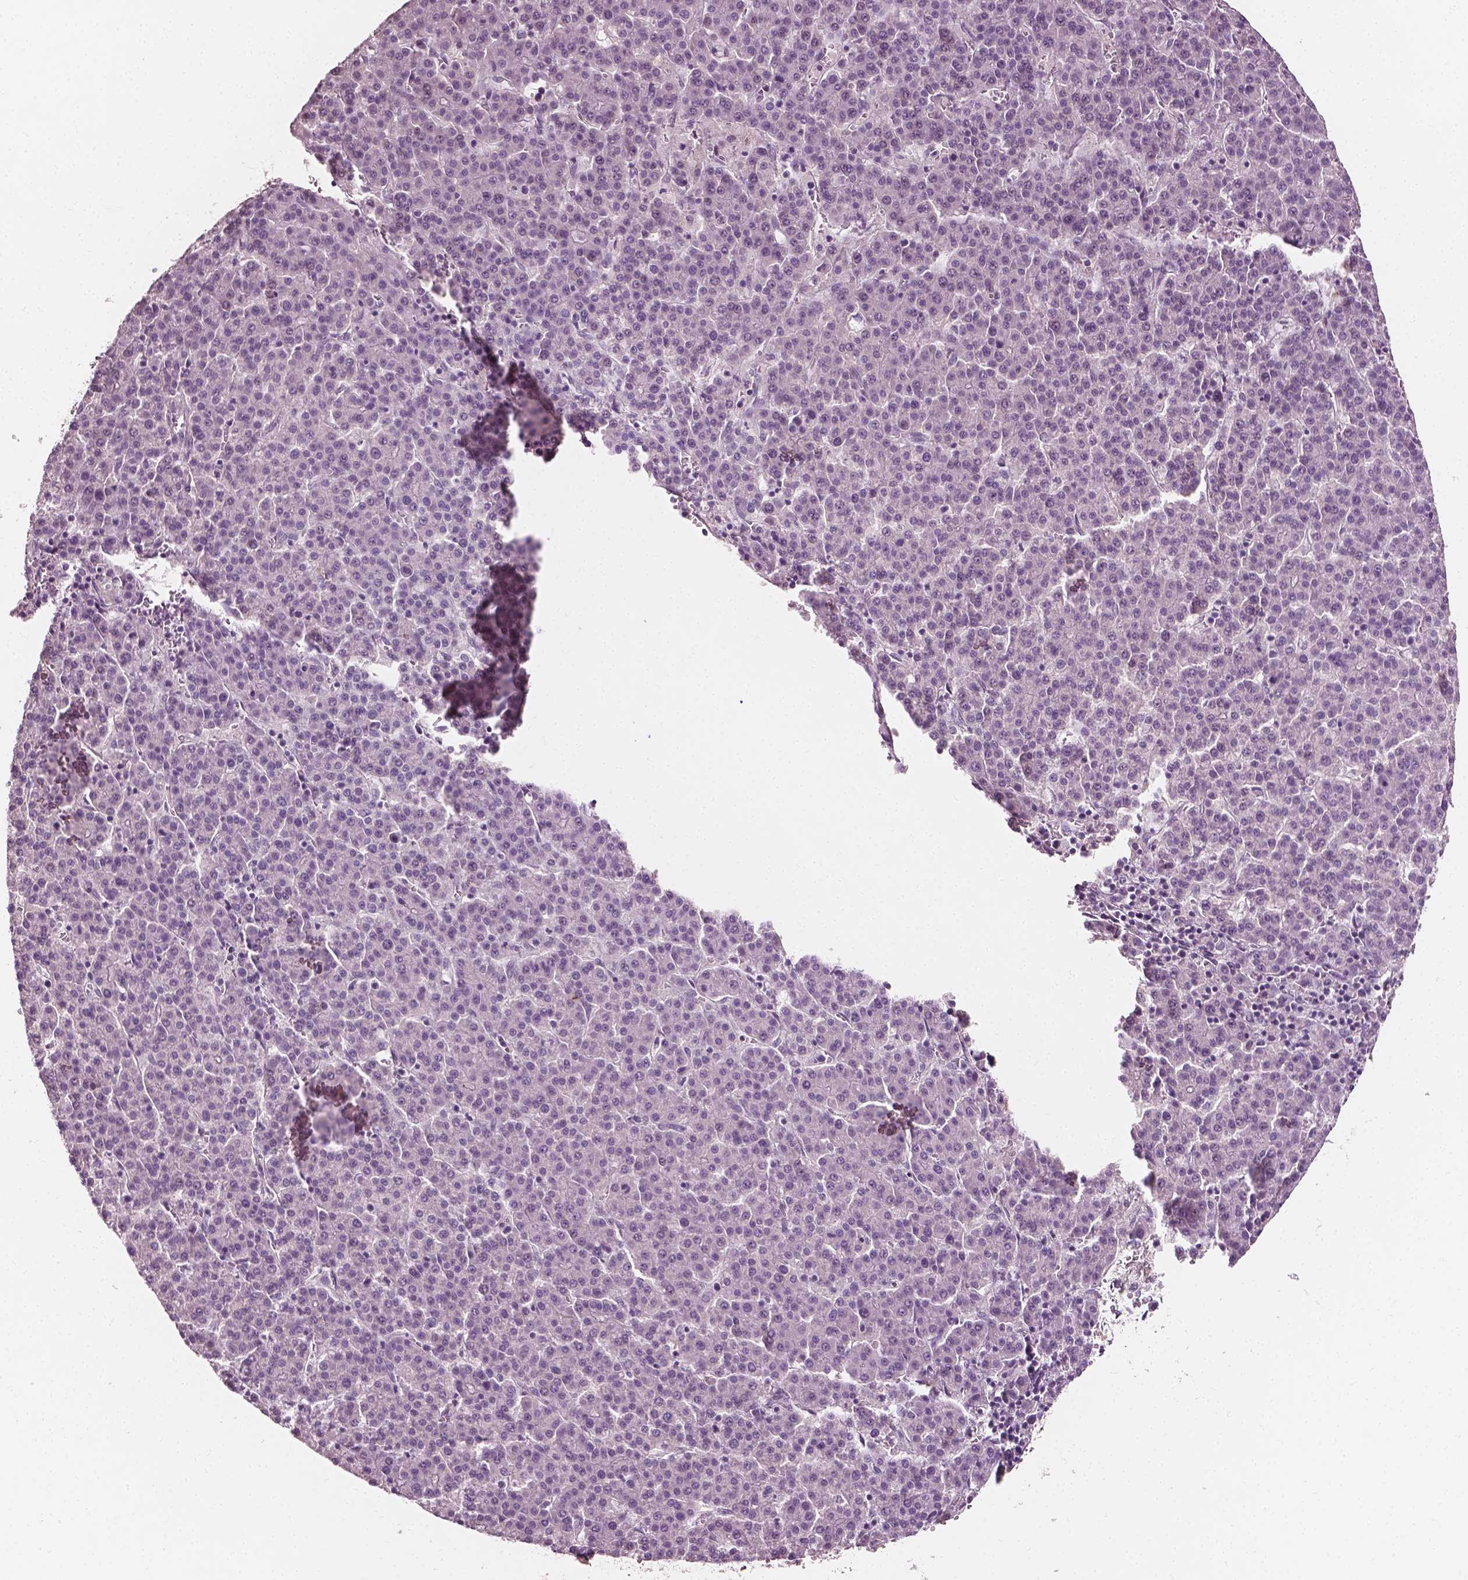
{"staining": {"intensity": "negative", "quantity": "none", "location": "none"}, "tissue": "liver cancer", "cell_type": "Tumor cells", "image_type": "cancer", "snomed": [{"axis": "morphology", "description": "Carcinoma, Hepatocellular, NOS"}, {"axis": "topography", "description": "Liver"}], "caption": "IHC histopathology image of neoplastic tissue: human liver cancer stained with DAB (3,3'-diaminobenzidine) exhibits no significant protein expression in tumor cells. (DAB (3,3'-diaminobenzidine) immunohistochemistry (IHC) with hematoxylin counter stain).", "gene": "PLA2R1", "patient": {"sex": "female", "age": 58}}